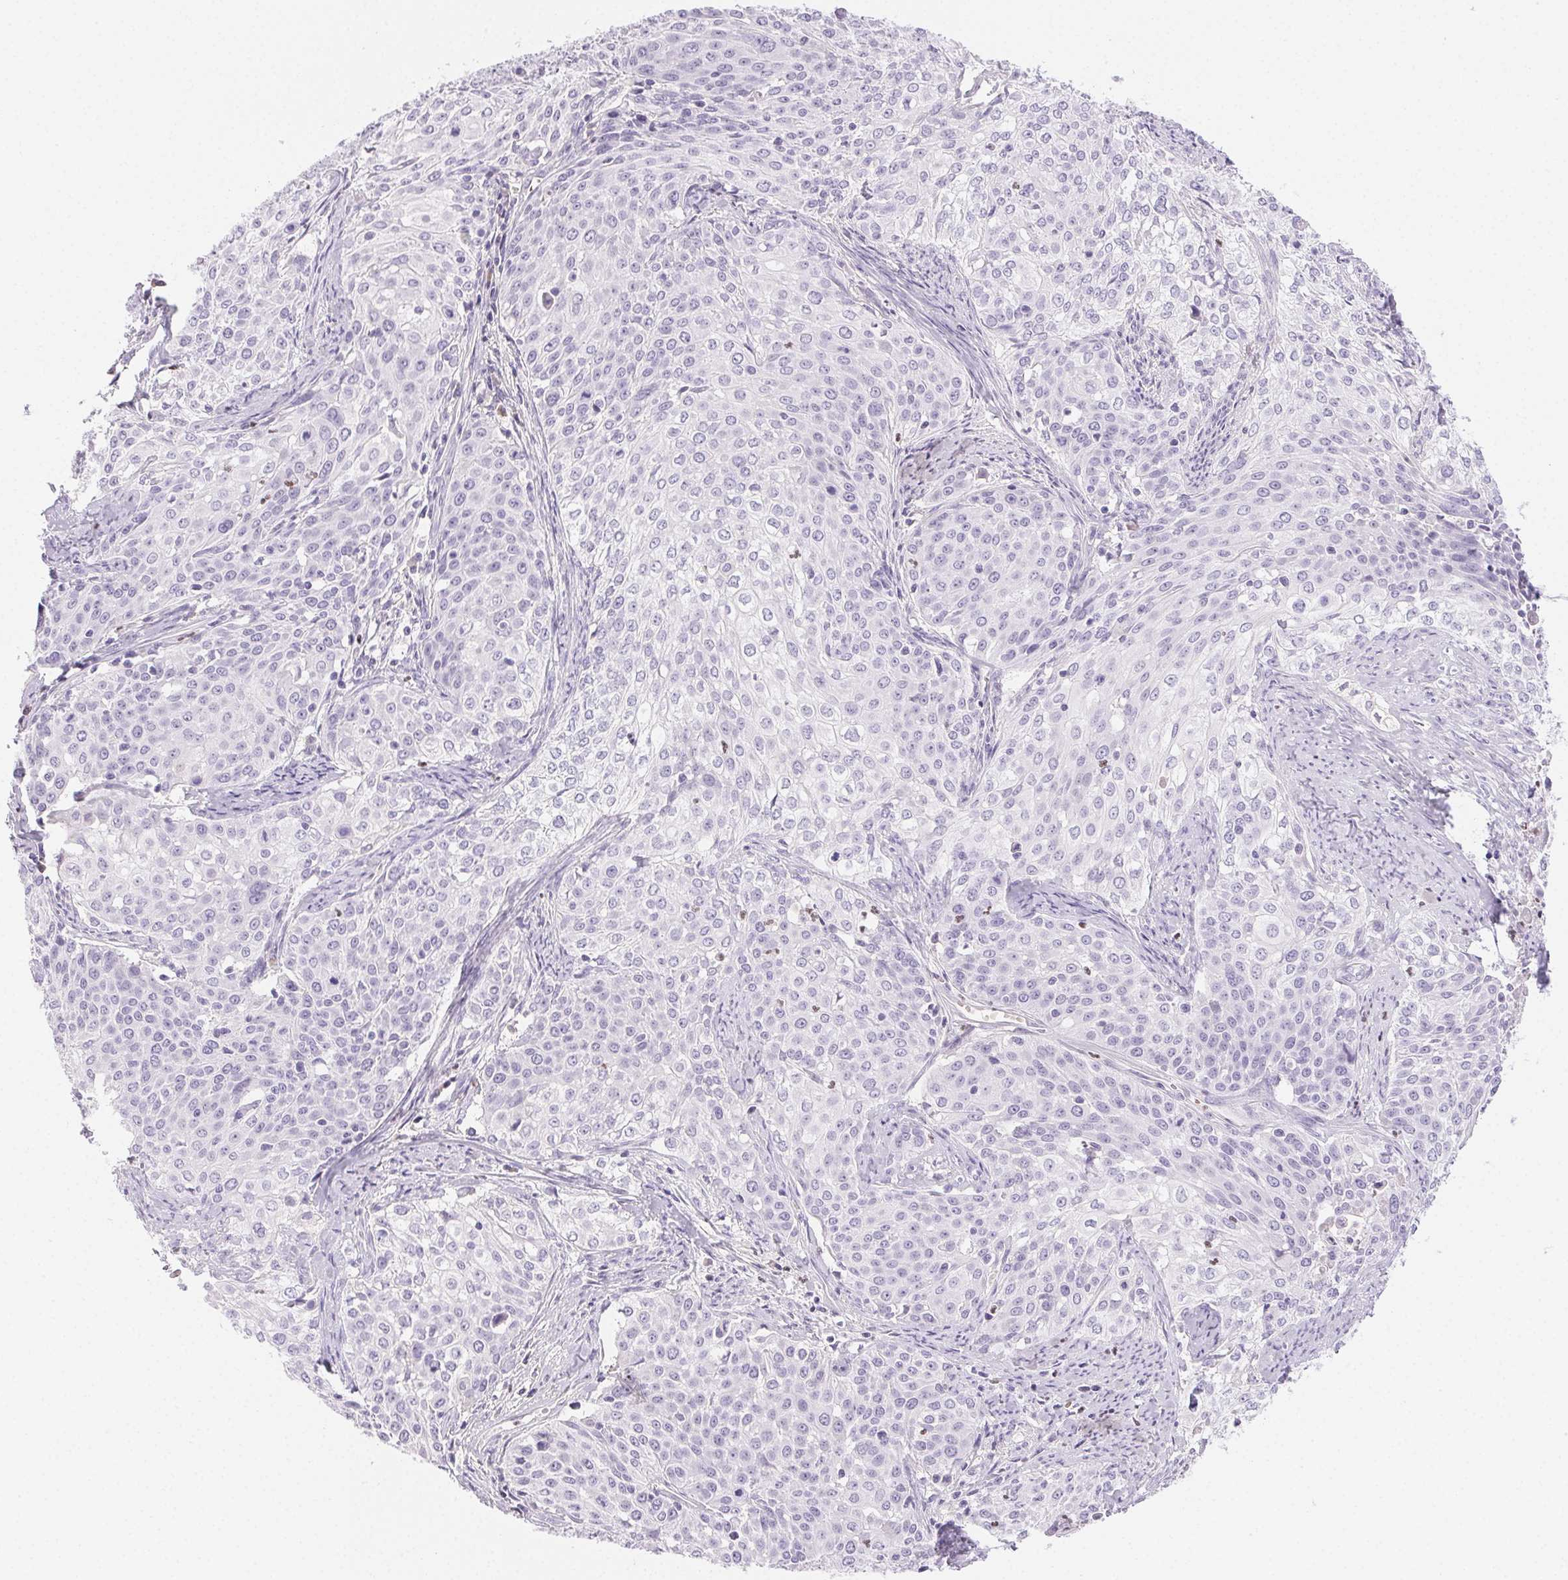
{"staining": {"intensity": "negative", "quantity": "none", "location": "none"}, "tissue": "cervical cancer", "cell_type": "Tumor cells", "image_type": "cancer", "snomed": [{"axis": "morphology", "description": "Squamous cell carcinoma, NOS"}, {"axis": "topography", "description": "Cervix"}], "caption": "High magnification brightfield microscopy of squamous cell carcinoma (cervical) stained with DAB (brown) and counterstained with hematoxylin (blue): tumor cells show no significant staining.", "gene": "PADI4", "patient": {"sex": "female", "age": 39}}